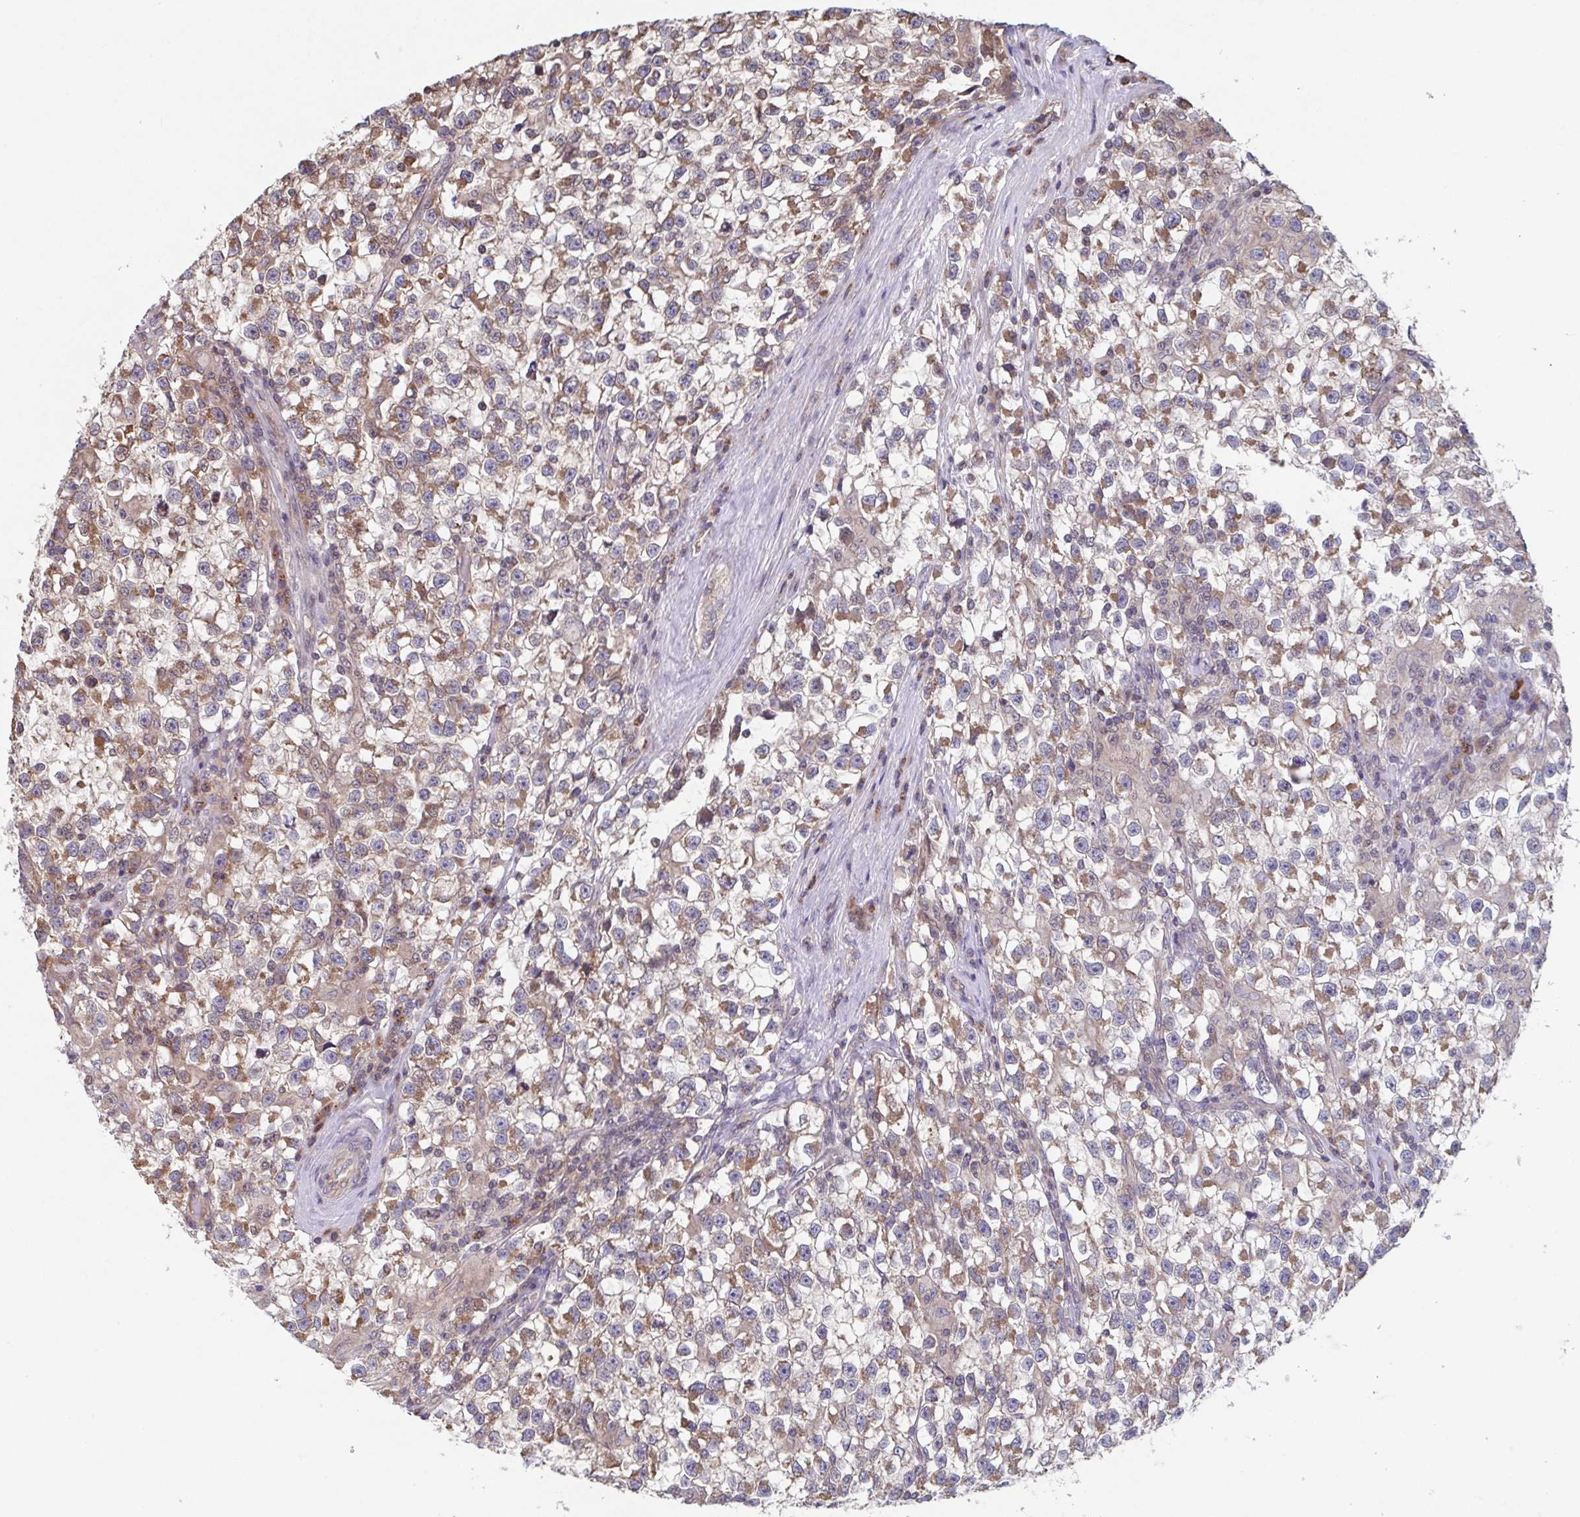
{"staining": {"intensity": "moderate", "quantity": ">75%", "location": "cytoplasmic/membranous"}, "tissue": "testis cancer", "cell_type": "Tumor cells", "image_type": "cancer", "snomed": [{"axis": "morphology", "description": "Seminoma, NOS"}, {"axis": "topography", "description": "Testis"}], "caption": "Testis cancer tissue exhibits moderate cytoplasmic/membranous staining in about >75% of tumor cells", "gene": "COPB1", "patient": {"sex": "male", "age": 31}}